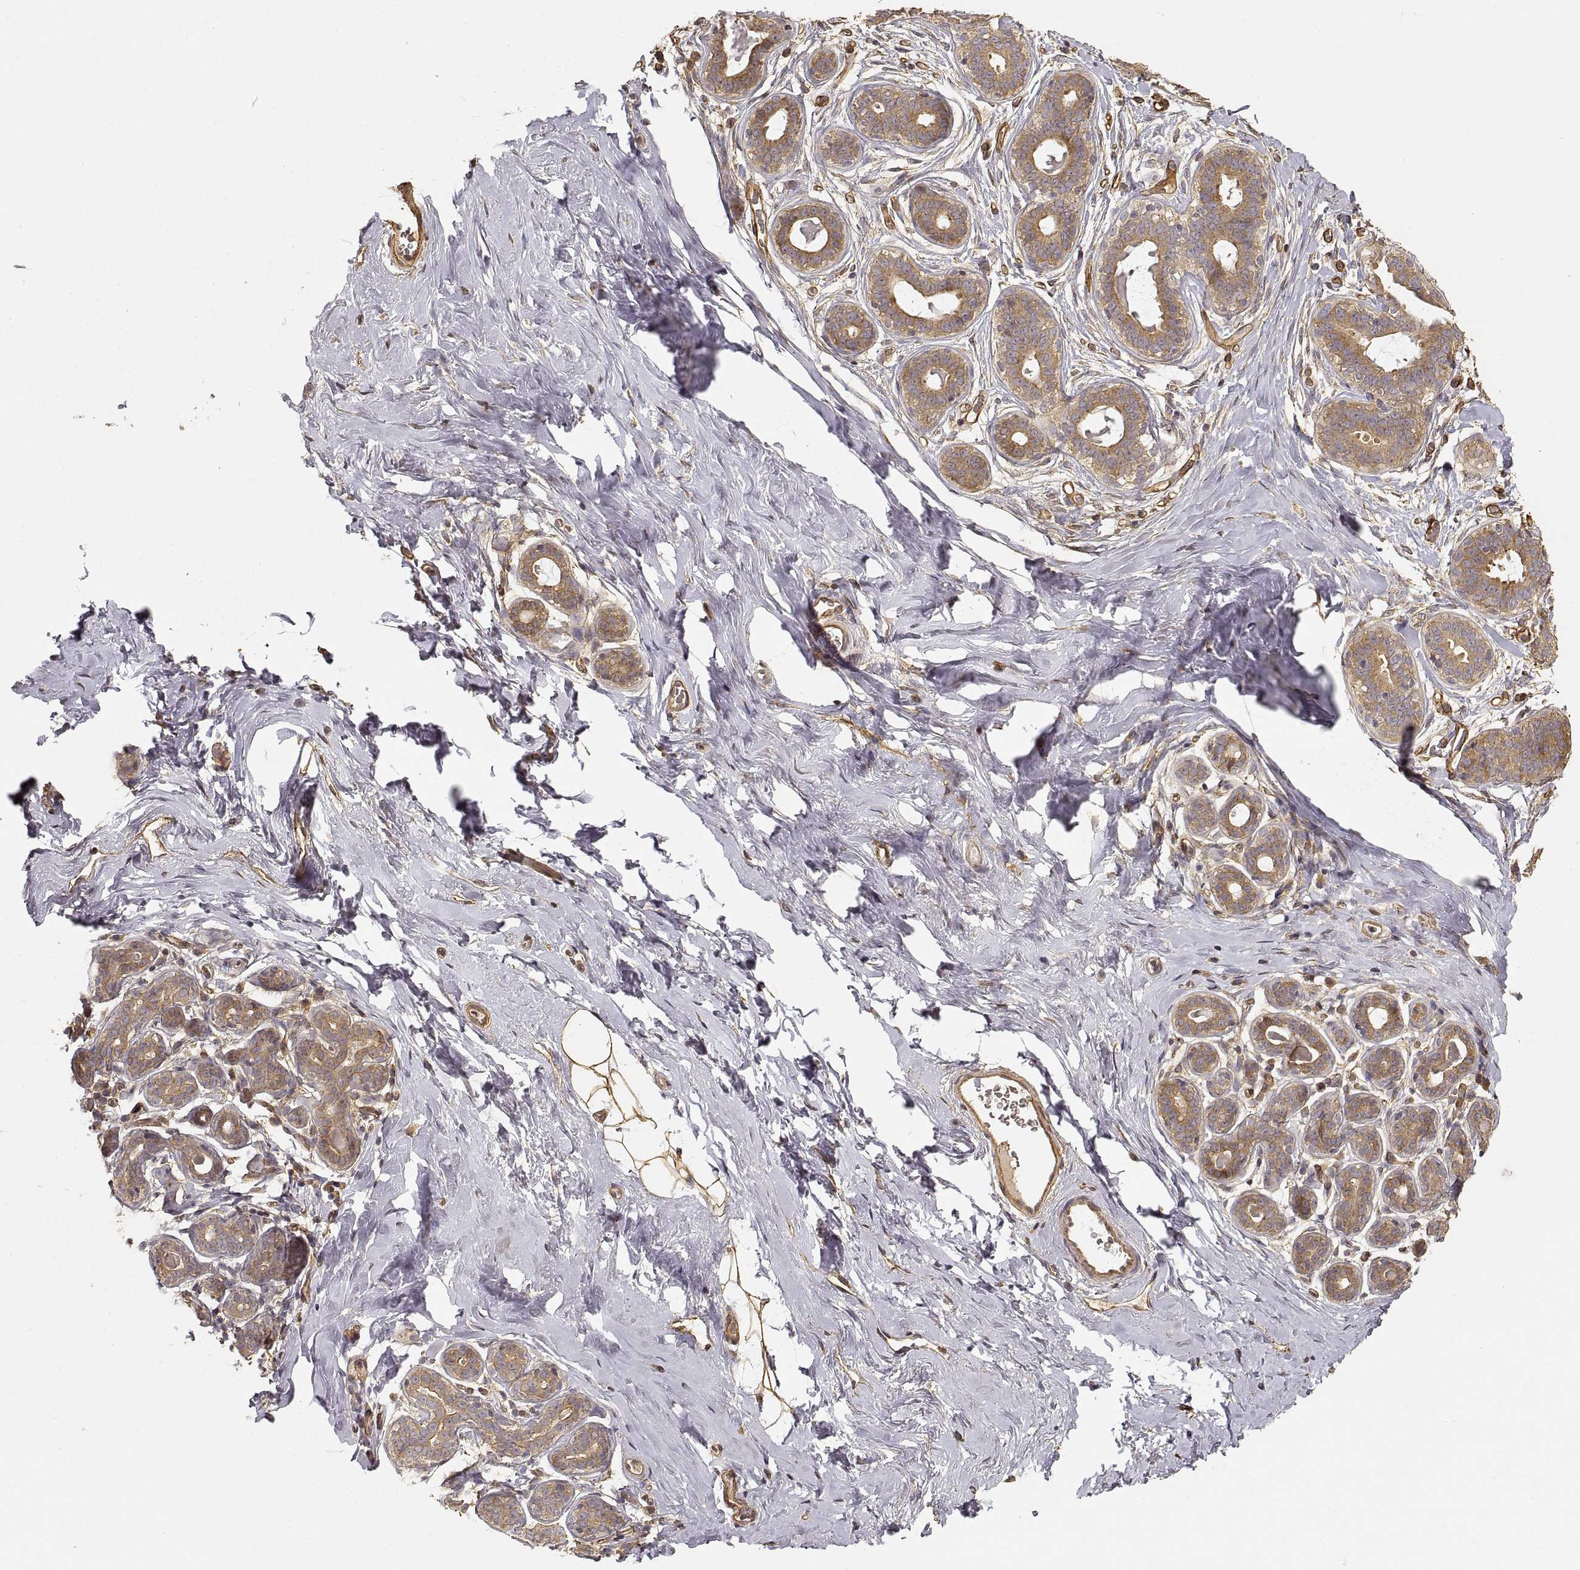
{"staining": {"intensity": "moderate", "quantity": ">75%", "location": "cytoplasmic/membranous"}, "tissue": "breast", "cell_type": "Adipocytes", "image_type": "normal", "snomed": [{"axis": "morphology", "description": "Normal tissue, NOS"}, {"axis": "topography", "description": "Skin"}, {"axis": "topography", "description": "Breast"}], "caption": "Protein analysis of normal breast demonstrates moderate cytoplasmic/membranous staining in about >75% of adipocytes. (DAB IHC with brightfield microscopy, high magnification).", "gene": "LAMA4", "patient": {"sex": "female", "age": 43}}